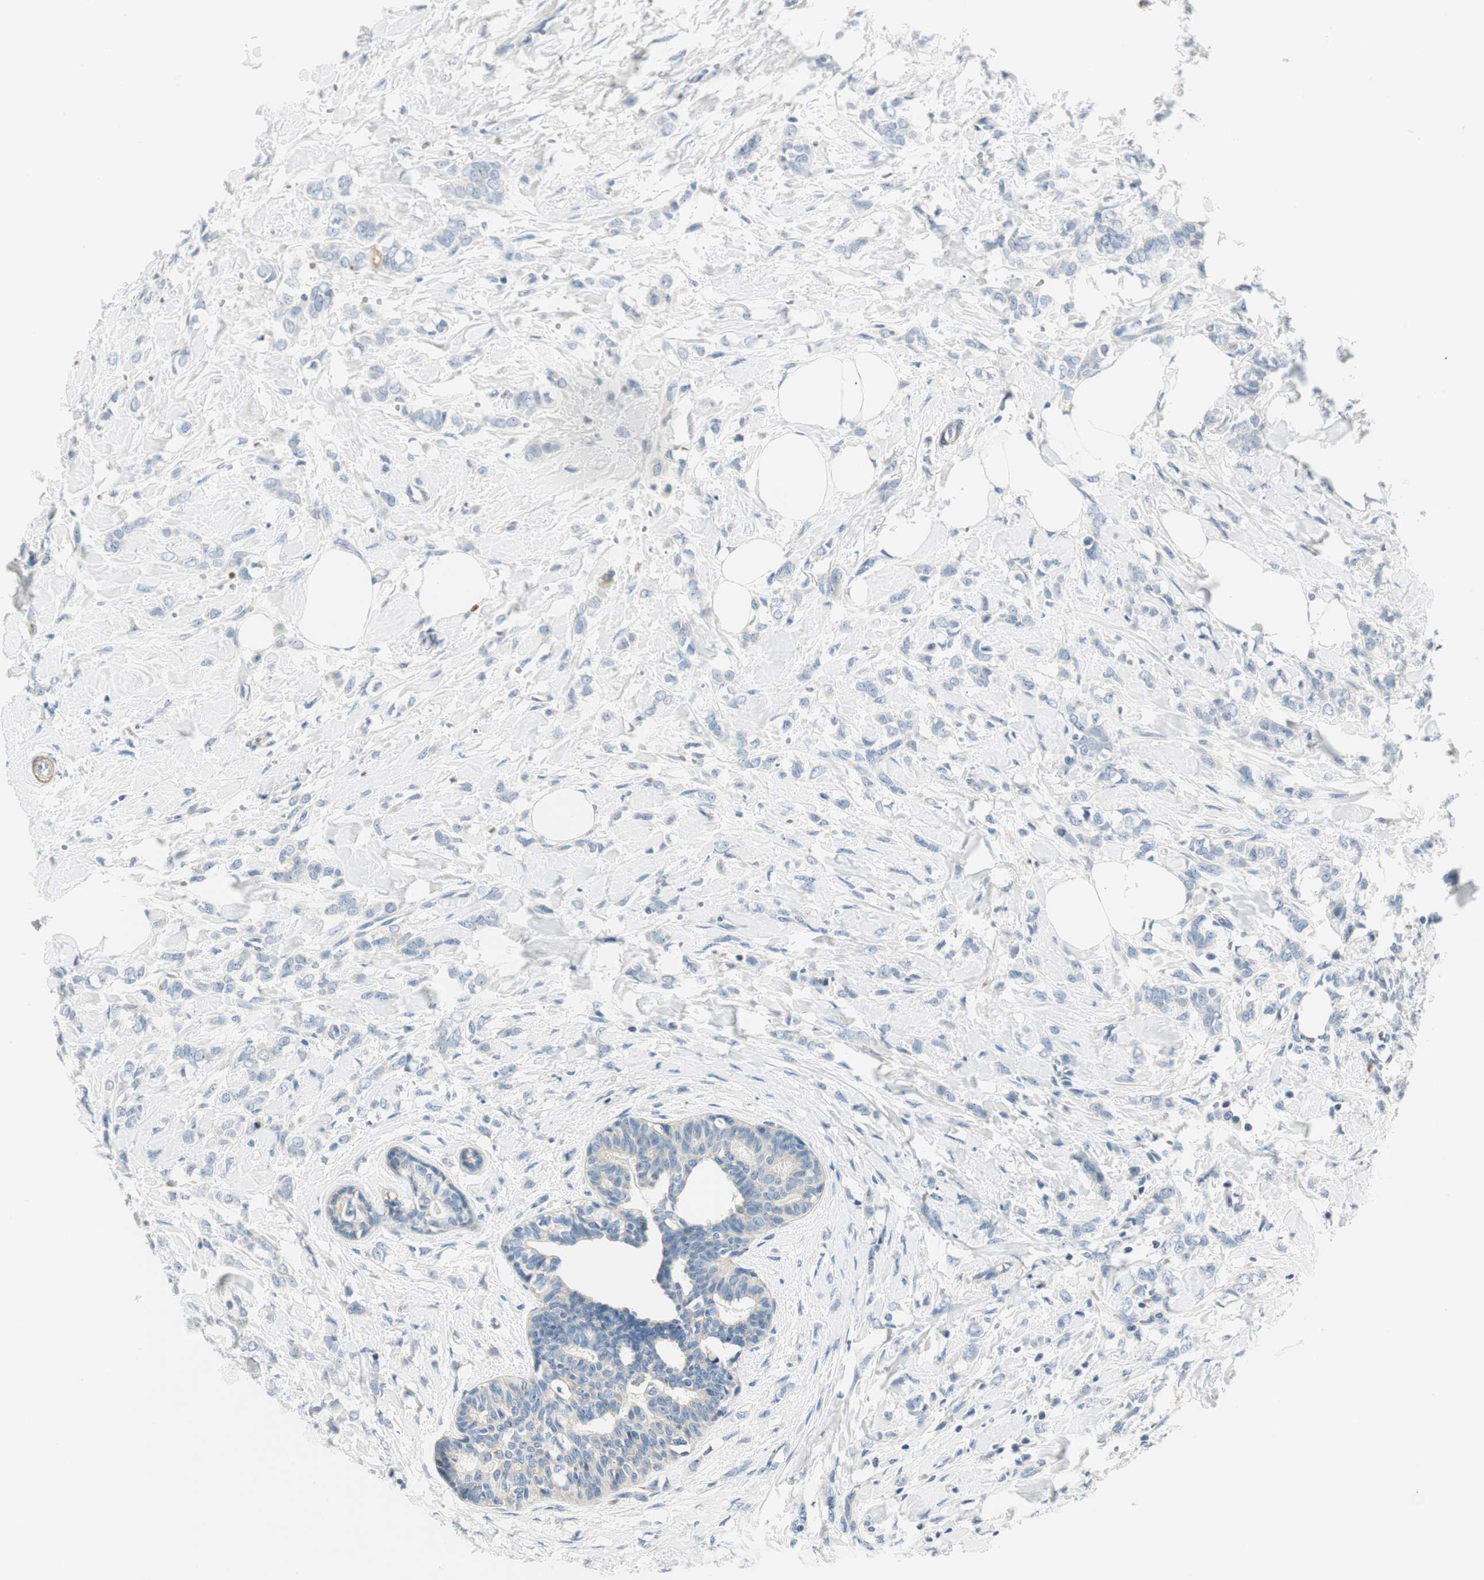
{"staining": {"intensity": "negative", "quantity": "none", "location": "none"}, "tissue": "breast cancer", "cell_type": "Tumor cells", "image_type": "cancer", "snomed": [{"axis": "morphology", "description": "Lobular carcinoma, in situ"}, {"axis": "morphology", "description": "Lobular carcinoma"}, {"axis": "topography", "description": "Breast"}], "caption": "Tumor cells show no significant protein expression in breast cancer (lobular carcinoma).", "gene": "RORB", "patient": {"sex": "female", "age": 41}}